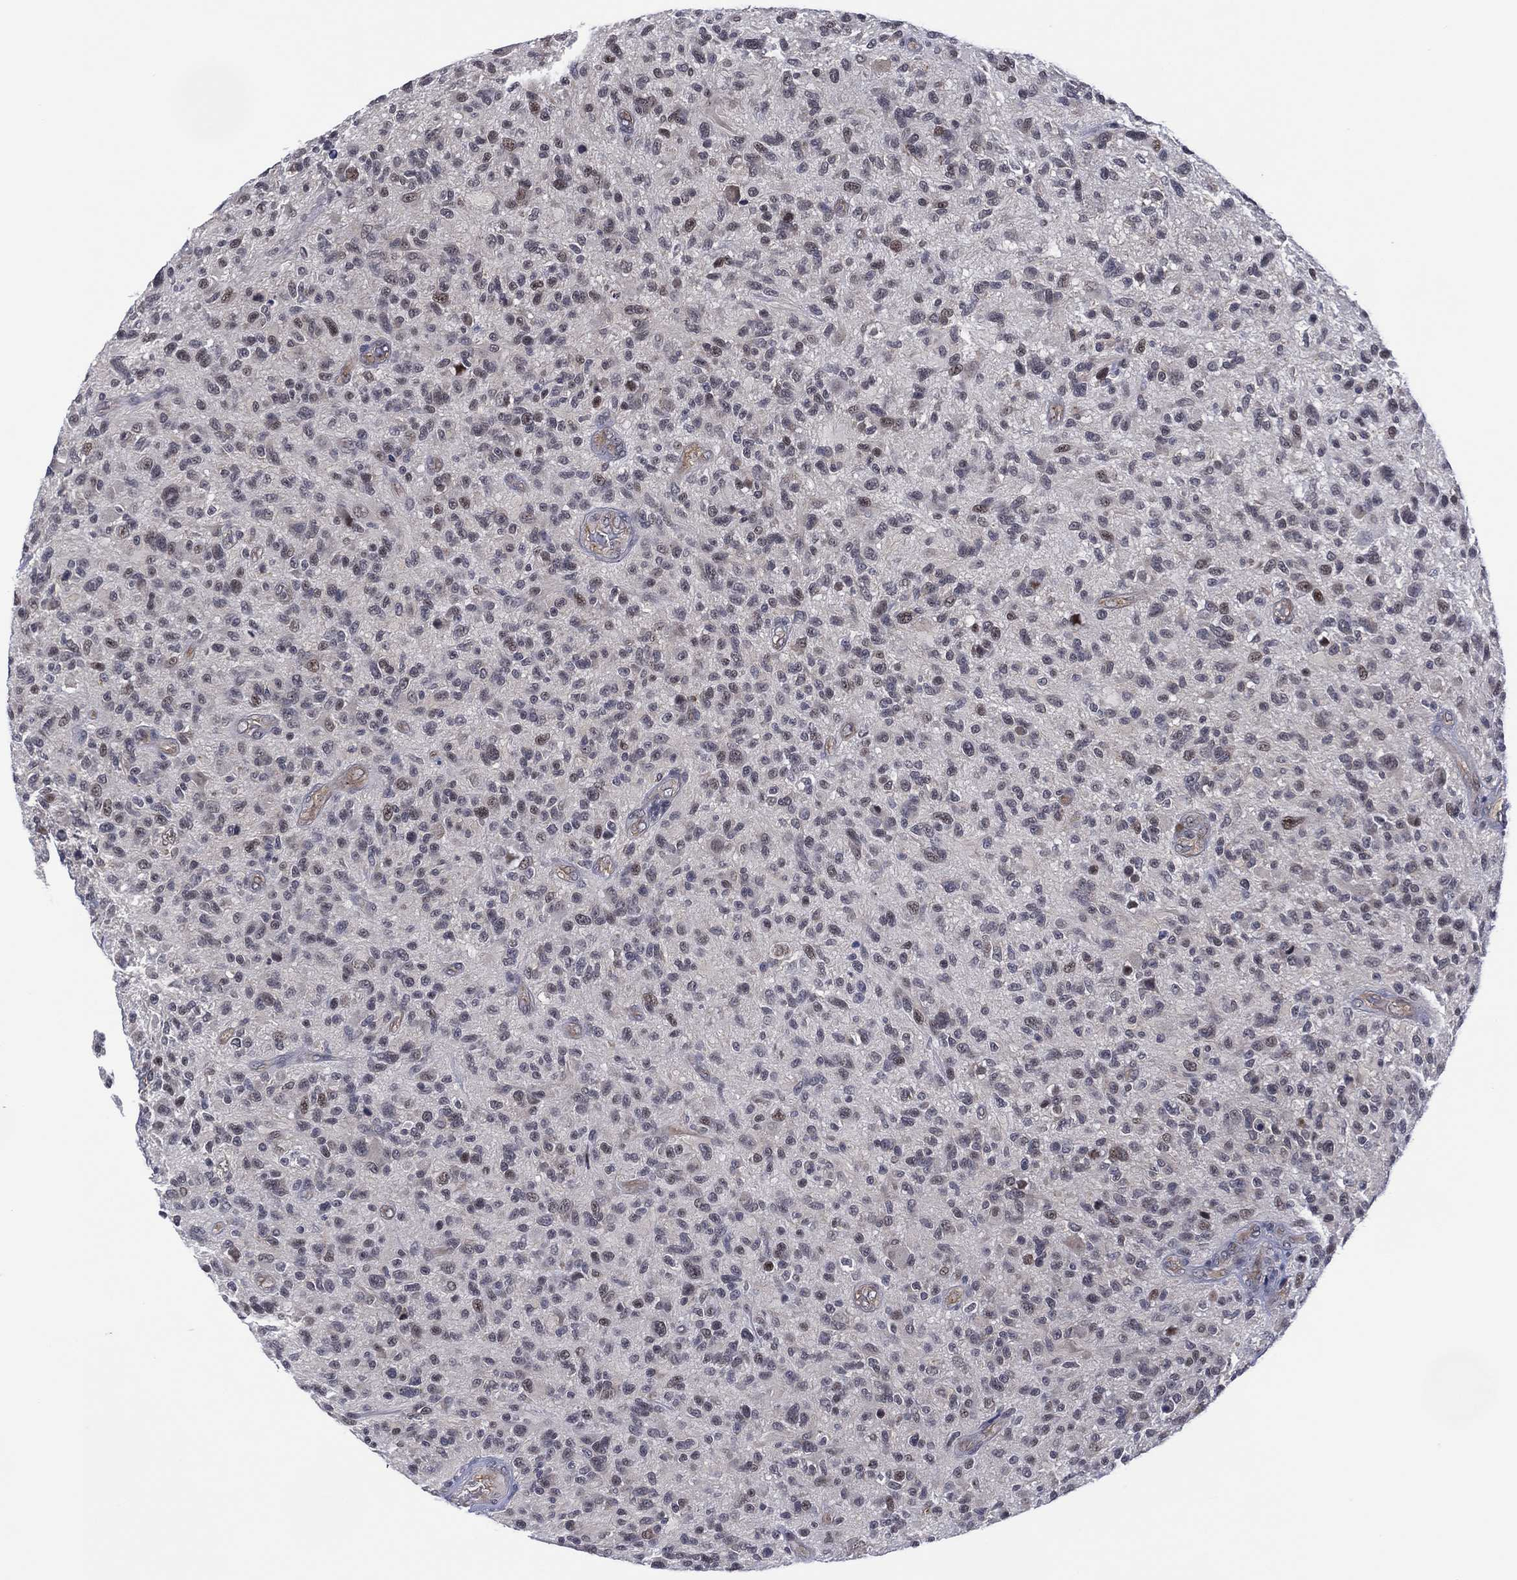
{"staining": {"intensity": "negative", "quantity": "none", "location": "none"}, "tissue": "glioma", "cell_type": "Tumor cells", "image_type": "cancer", "snomed": [{"axis": "morphology", "description": "Glioma, malignant, High grade"}, {"axis": "topography", "description": "Brain"}], "caption": "Protein analysis of glioma exhibits no significant expression in tumor cells.", "gene": "DPP4", "patient": {"sex": "male", "age": 47}}